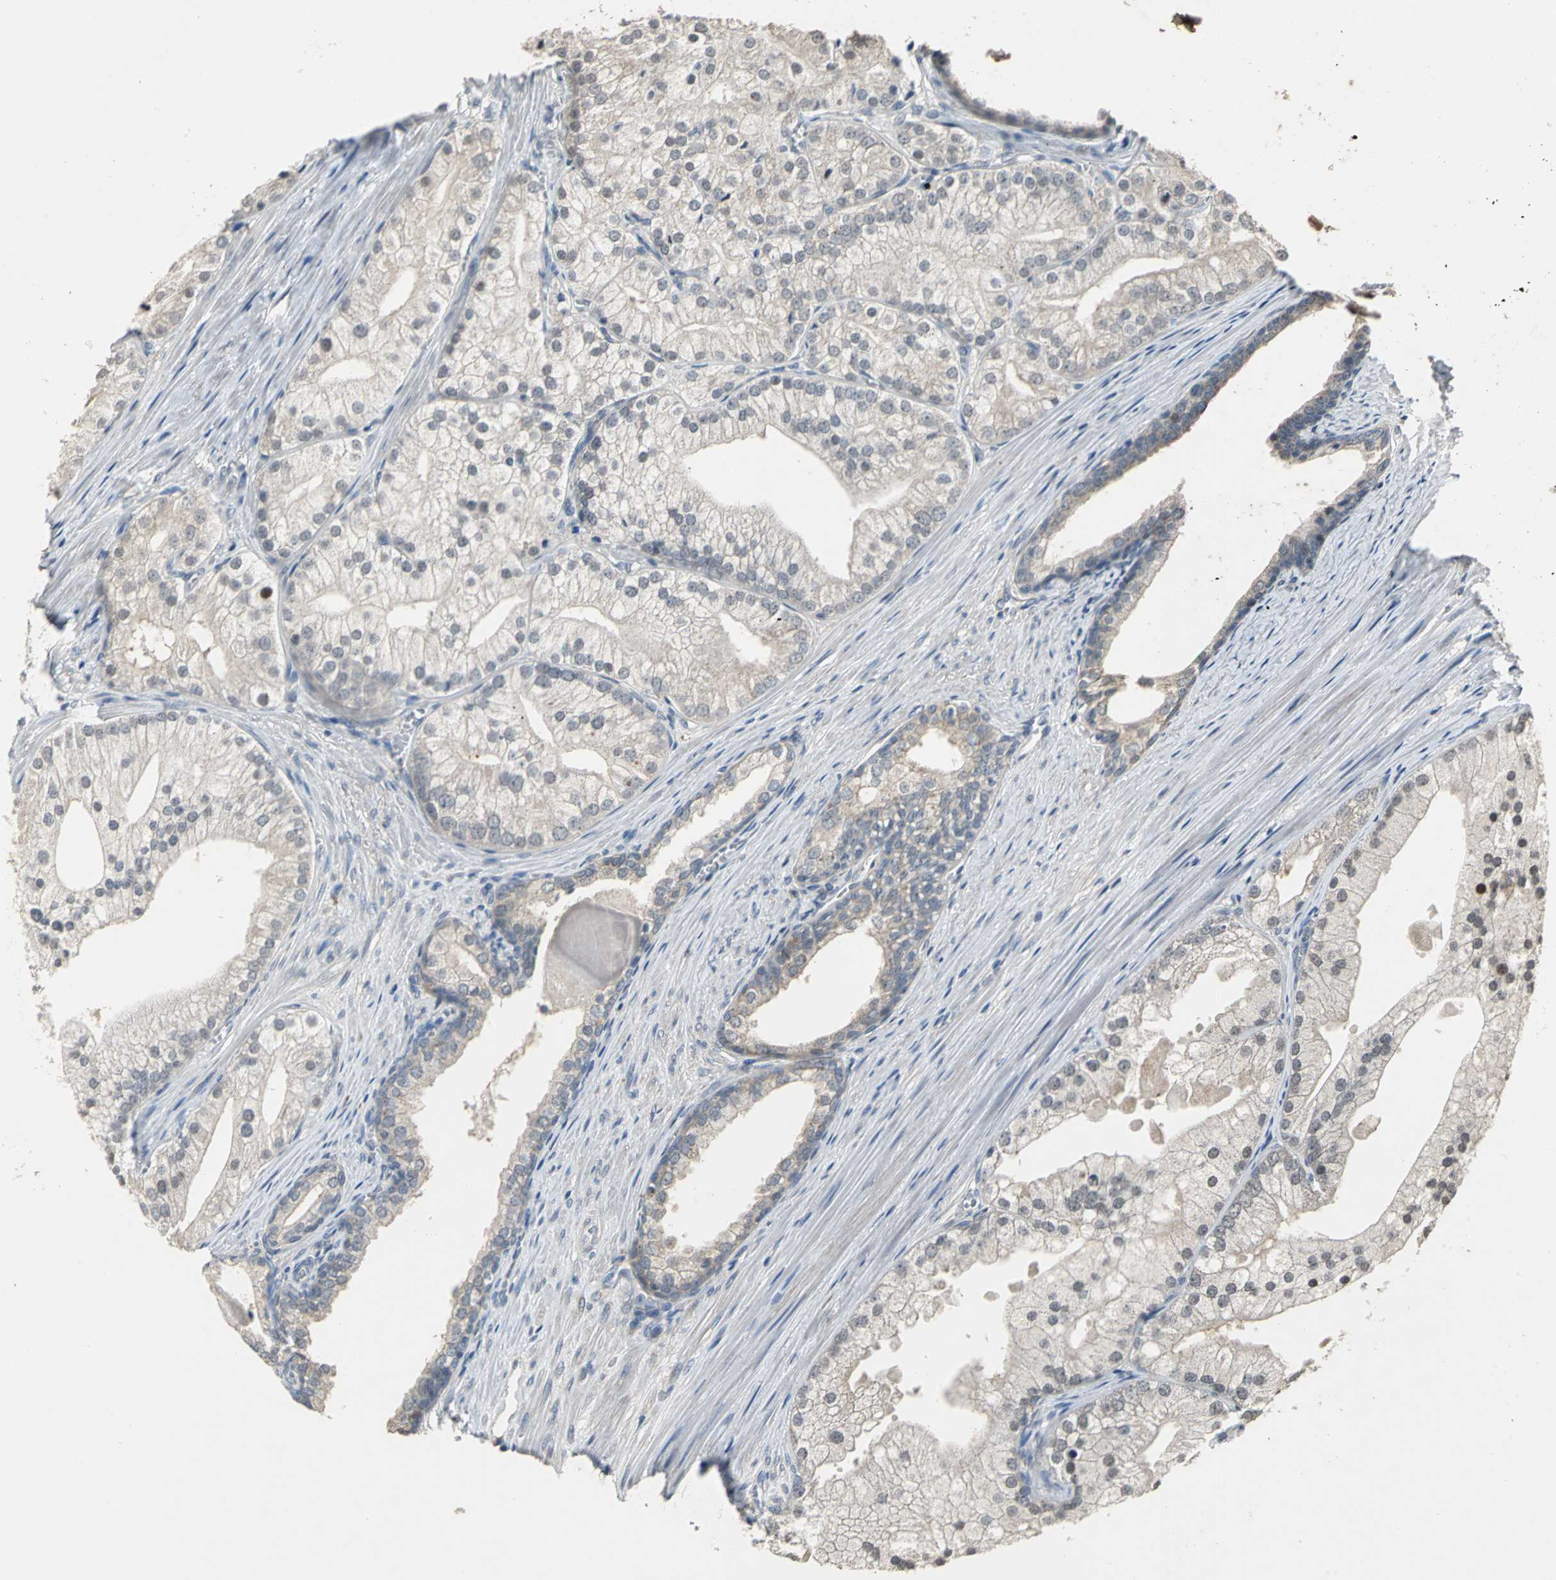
{"staining": {"intensity": "weak", "quantity": "25%-75%", "location": "cytoplasmic/membranous"}, "tissue": "prostate cancer", "cell_type": "Tumor cells", "image_type": "cancer", "snomed": [{"axis": "morphology", "description": "Adenocarcinoma, Low grade"}, {"axis": "topography", "description": "Prostate"}], "caption": "Weak cytoplasmic/membranous staining is identified in about 25%-75% of tumor cells in prostate cancer (adenocarcinoma (low-grade)).", "gene": "JADE3", "patient": {"sex": "male", "age": 69}}